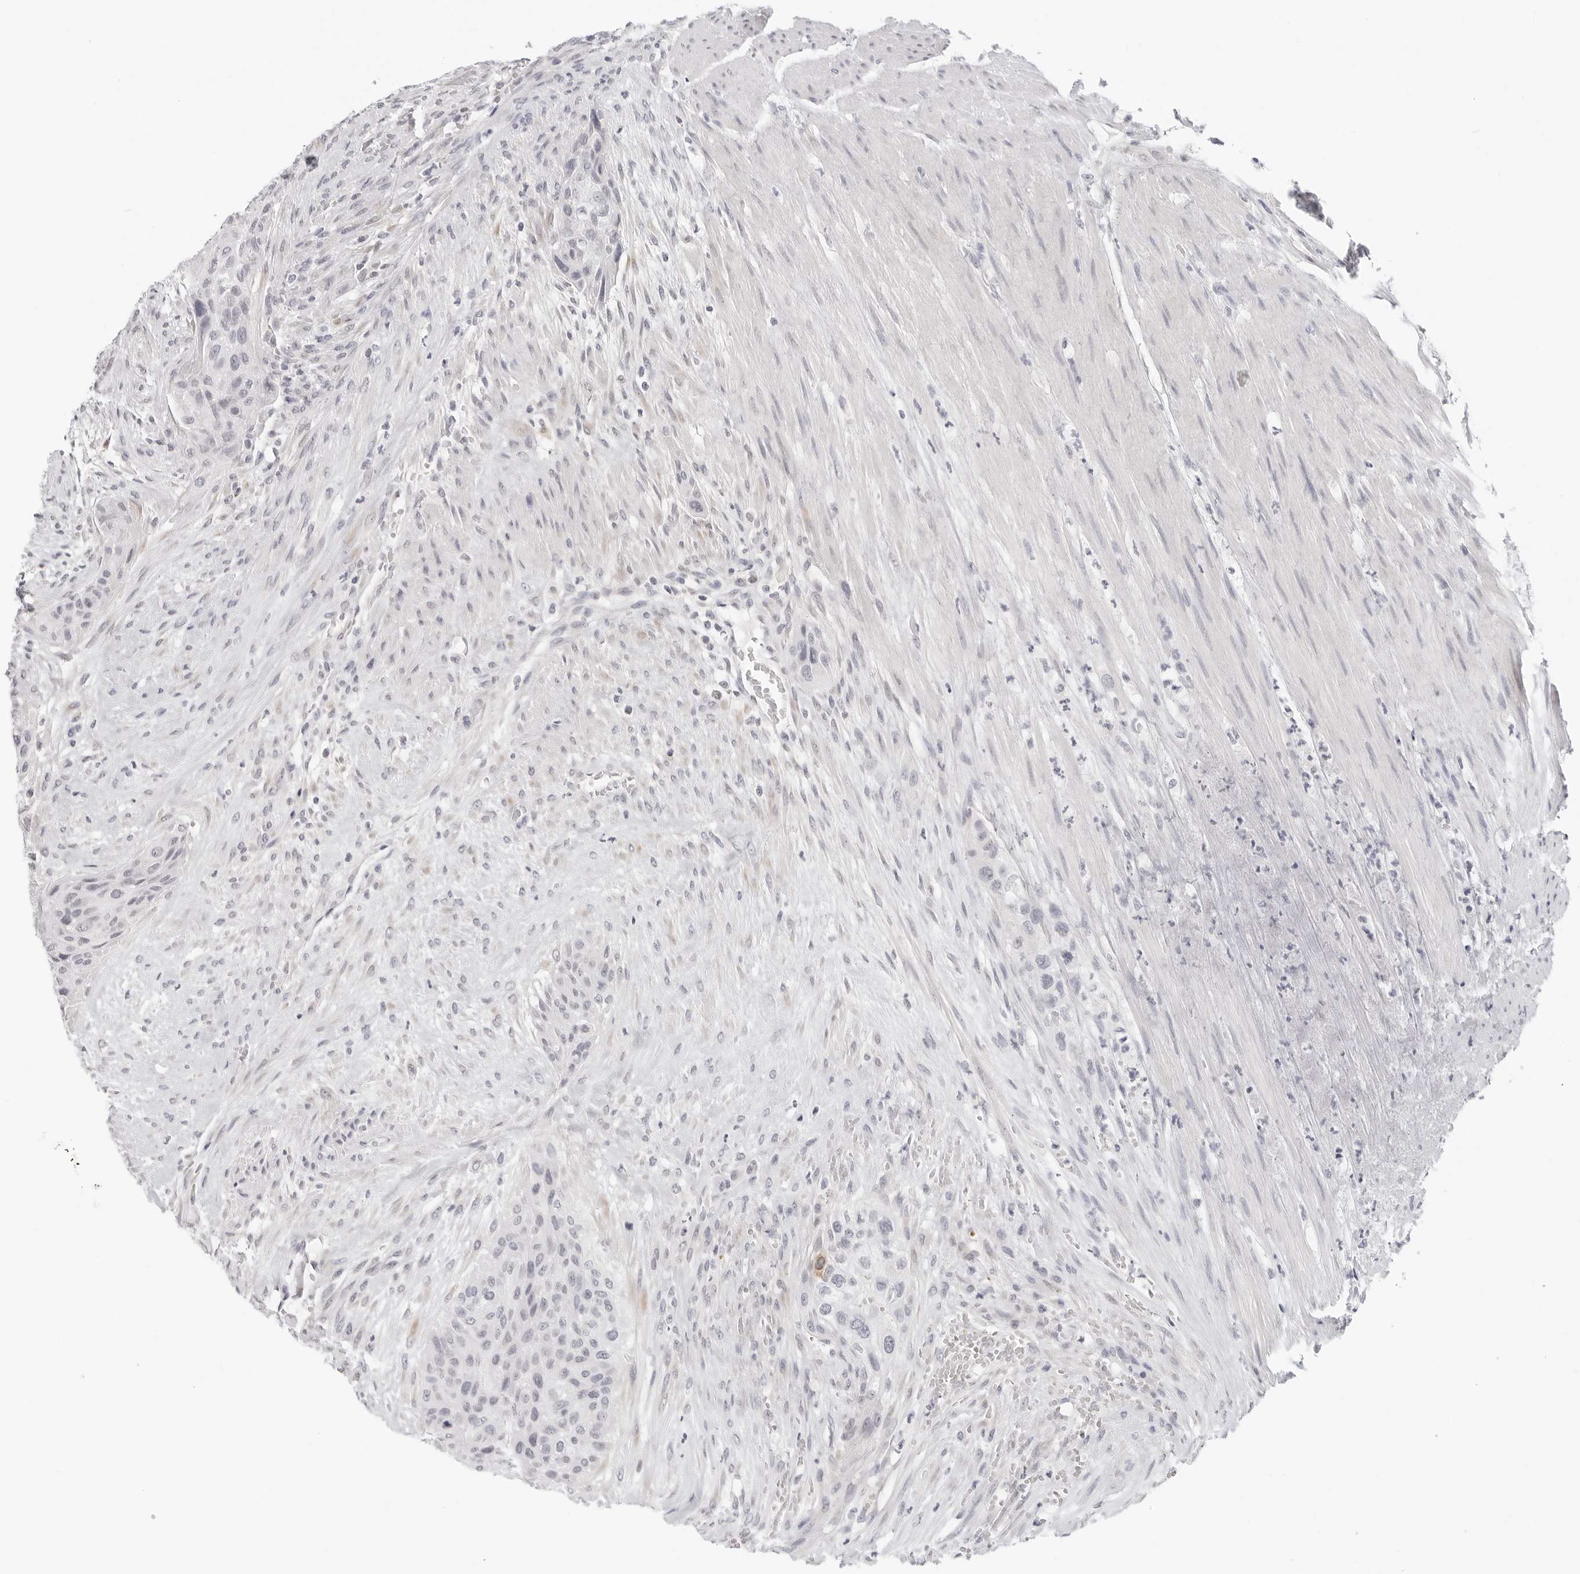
{"staining": {"intensity": "negative", "quantity": "none", "location": "none"}, "tissue": "urothelial cancer", "cell_type": "Tumor cells", "image_type": "cancer", "snomed": [{"axis": "morphology", "description": "Urothelial carcinoma, High grade"}, {"axis": "topography", "description": "Urinary bladder"}], "caption": "There is no significant positivity in tumor cells of high-grade urothelial carcinoma. (Stains: DAB immunohistochemistry with hematoxylin counter stain, Microscopy: brightfield microscopy at high magnification).", "gene": "EDN2", "patient": {"sex": "male", "age": 35}}